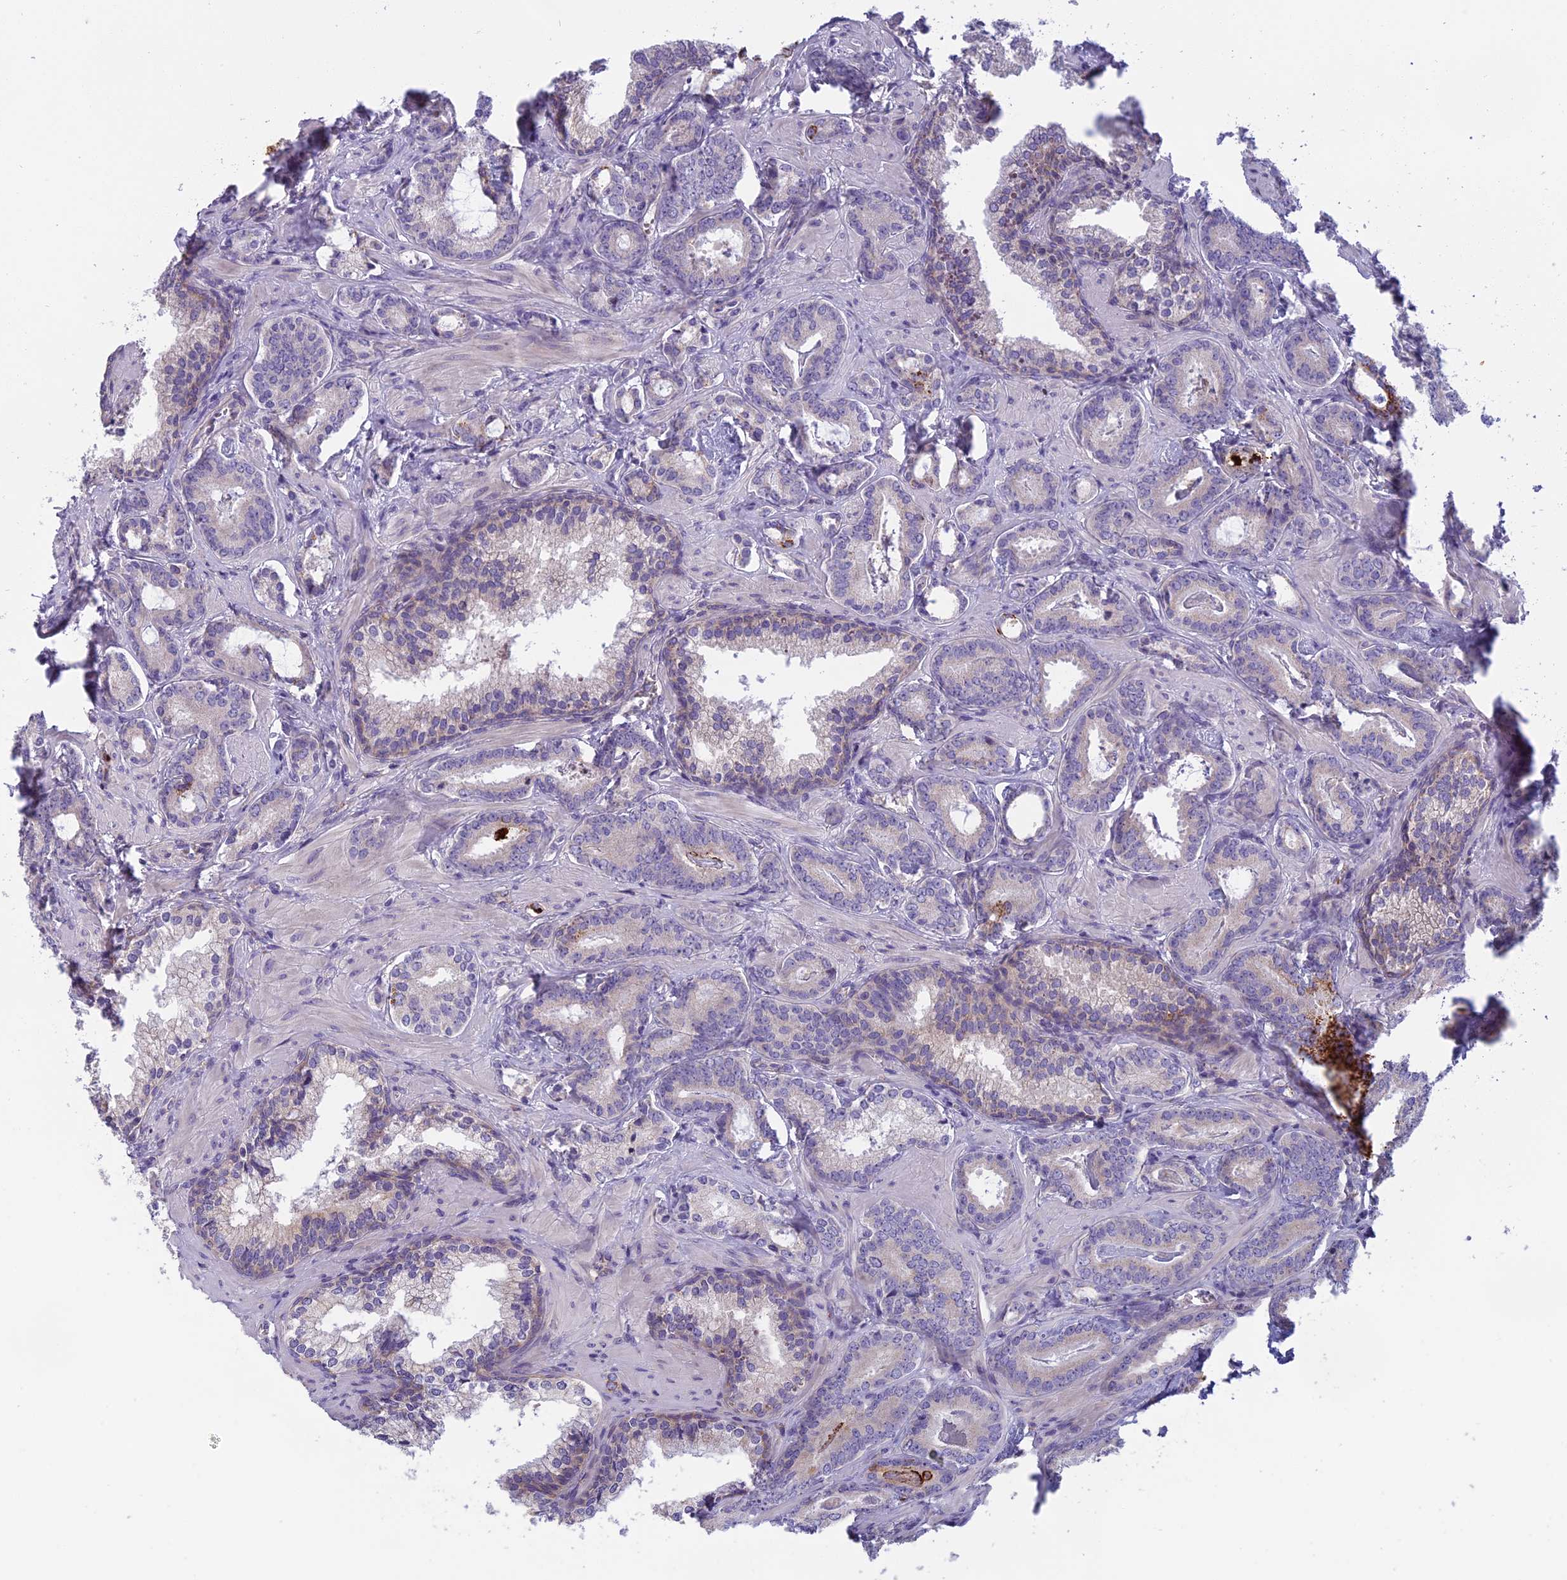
{"staining": {"intensity": "negative", "quantity": "none", "location": "none"}, "tissue": "prostate cancer", "cell_type": "Tumor cells", "image_type": "cancer", "snomed": [{"axis": "morphology", "description": "Adenocarcinoma, Low grade"}, {"axis": "topography", "description": "Prostate"}], "caption": "Tumor cells are negative for protein expression in human prostate cancer. Nuclei are stained in blue.", "gene": "SEMA7A", "patient": {"sex": "male", "age": 60}}